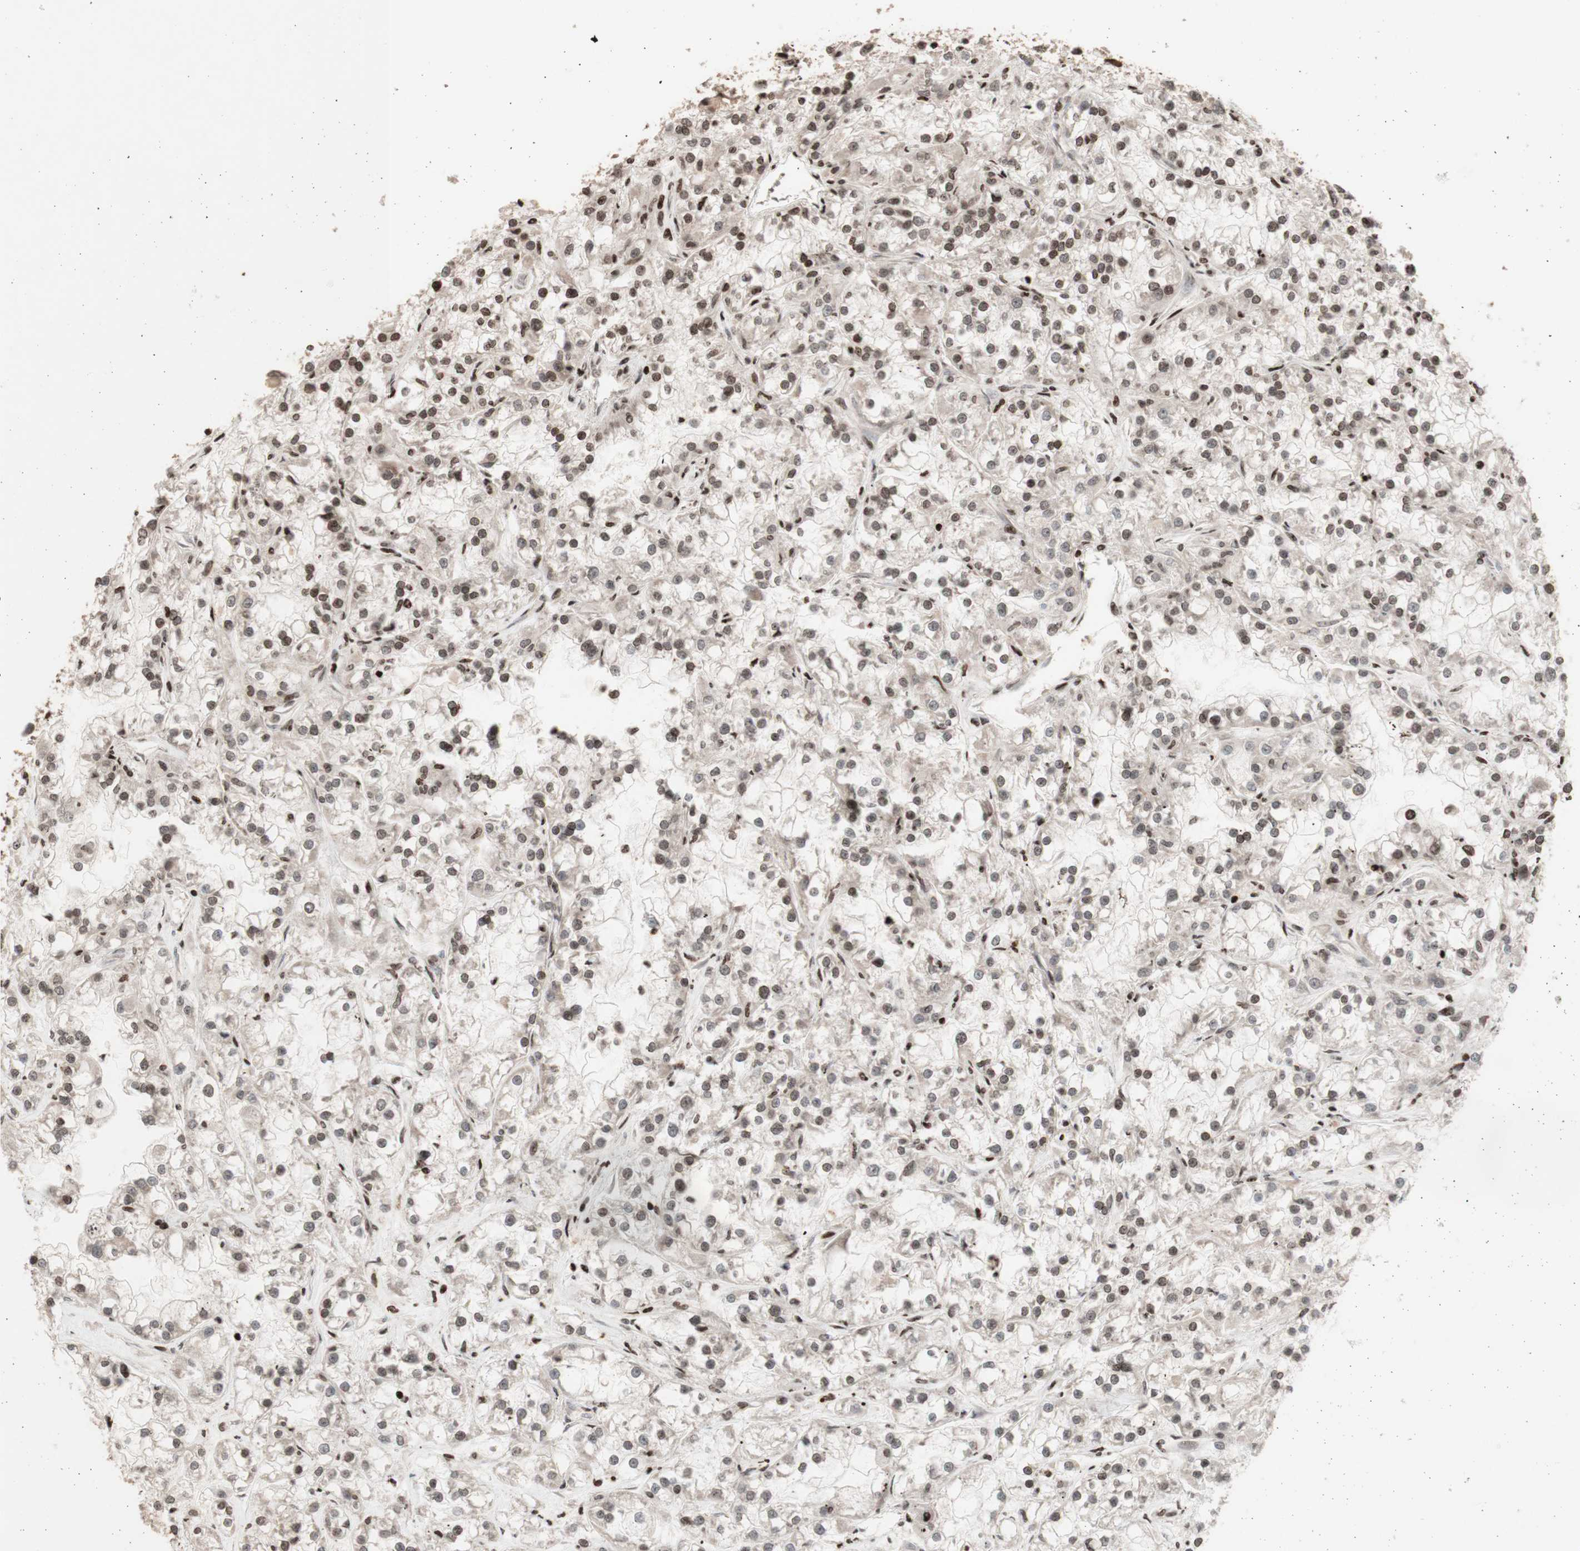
{"staining": {"intensity": "weak", "quantity": "25%-75%", "location": "nuclear"}, "tissue": "renal cancer", "cell_type": "Tumor cells", "image_type": "cancer", "snomed": [{"axis": "morphology", "description": "Adenocarcinoma, NOS"}, {"axis": "topography", "description": "Kidney"}], "caption": "Human renal cancer stained with a protein marker exhibits weak staining in tumor cells.", "gene": "POLA1", "patient": {"sex": "female", "age": 52}}